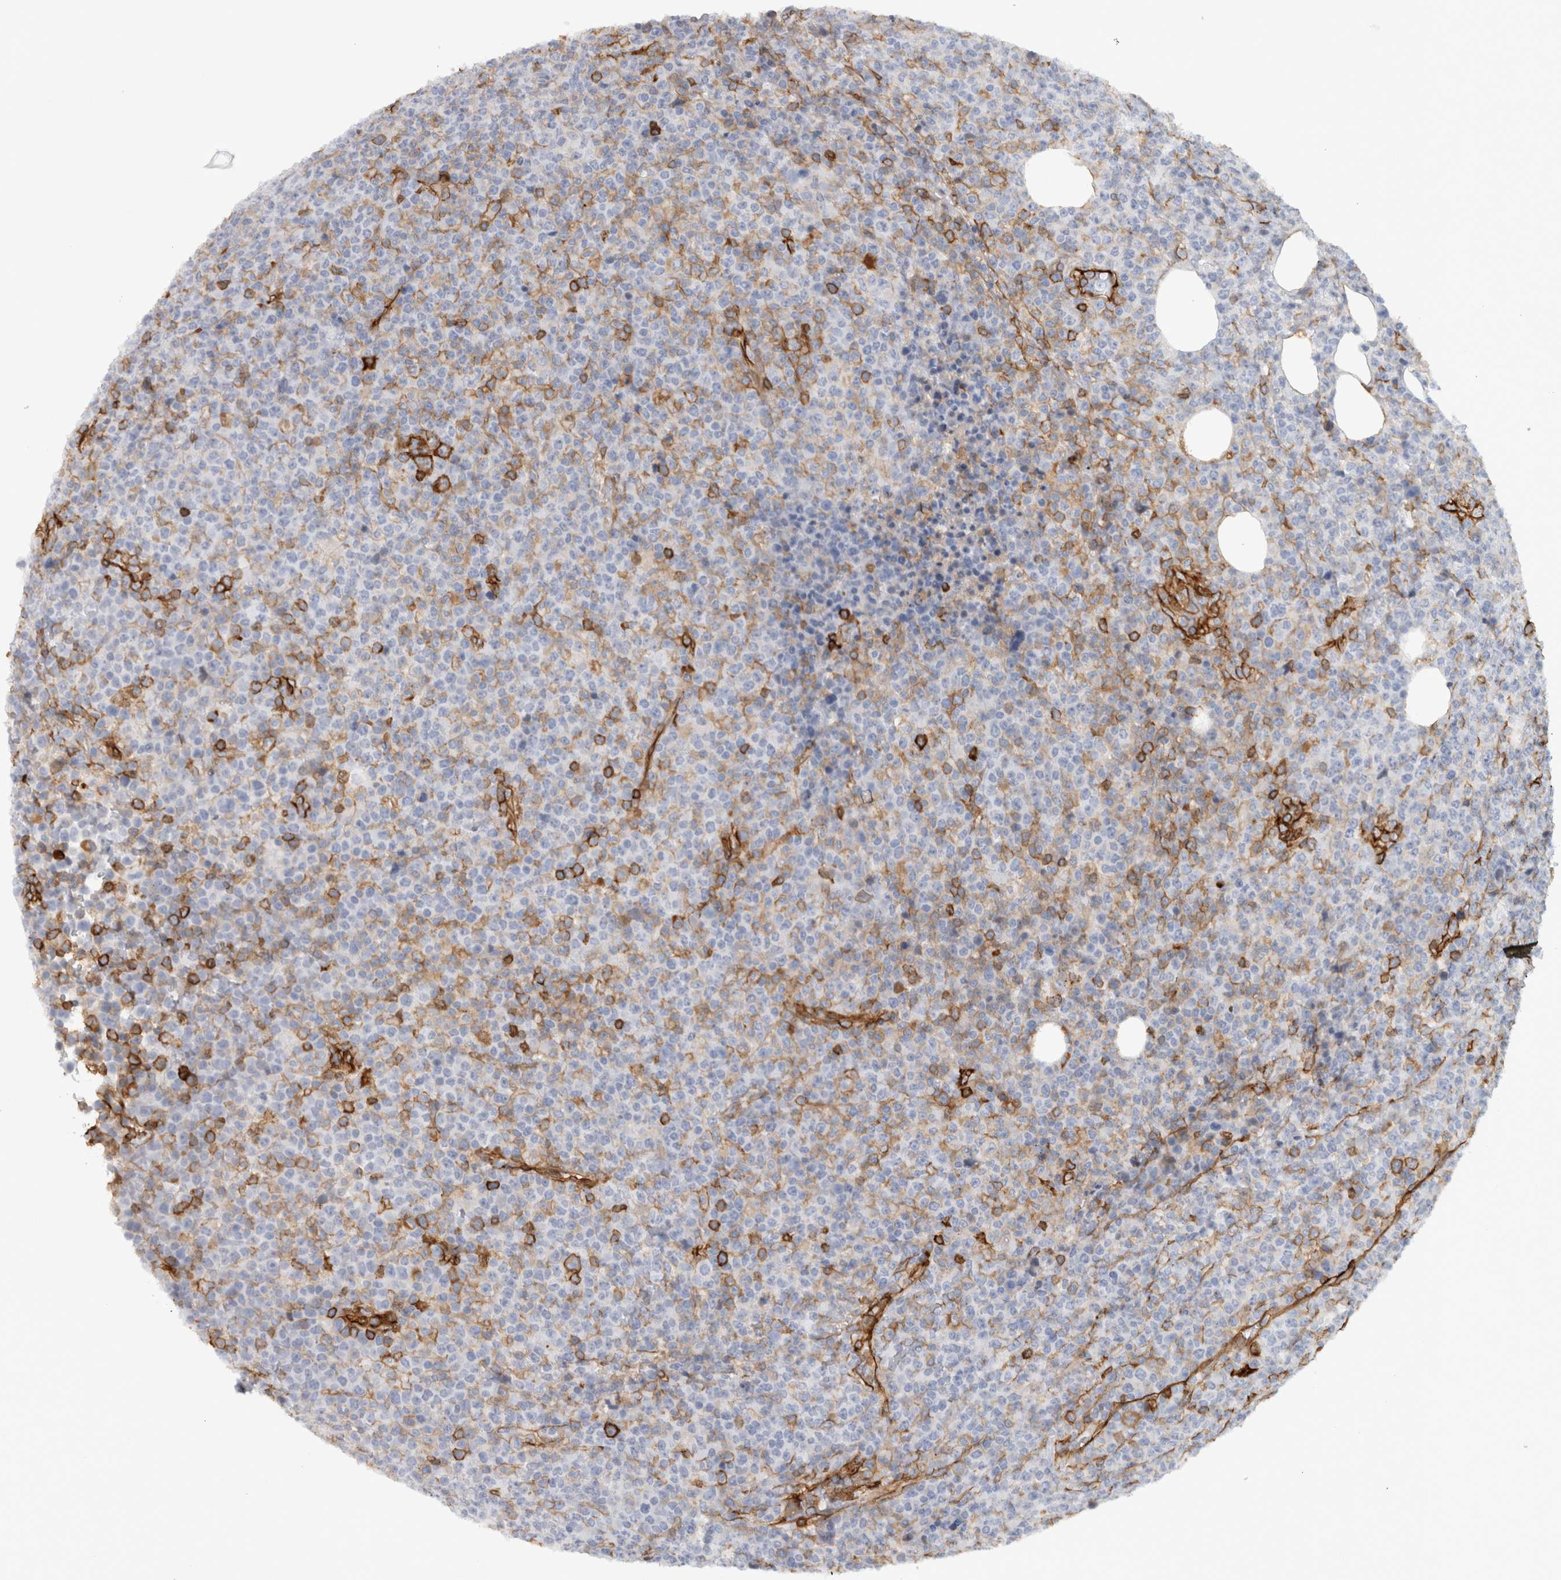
{"staining": {"intensity": "strong", "quantity": "<25%", "location": "cytoplasmic/membranous"}, "tissue": "lymphoma", "cell_type": "Tumor cells", "image_type": "cancer", "snomed": [{"axis": "morphology", "description": "Malignant lymphoma, non-Hodgkin's type, High grade"}, {"axis": "topography", "description": "Lymph node"}], "caption": "Protein expression analysis of human malignant lymphoma, non-Hodgkin's type (high-grade) reveals strong cytoplasmic/membranous expression in approximately <25% of tumor cells. The staining was performed using DAB (3,3'-diaminobenzidine) to visualize the protein expression in brown, while the nuclei were stained in blue with hematoxylin (Magnification: 20x).", "gene": "AHNAK", "patient": {"sex": "male", "age": 13}}